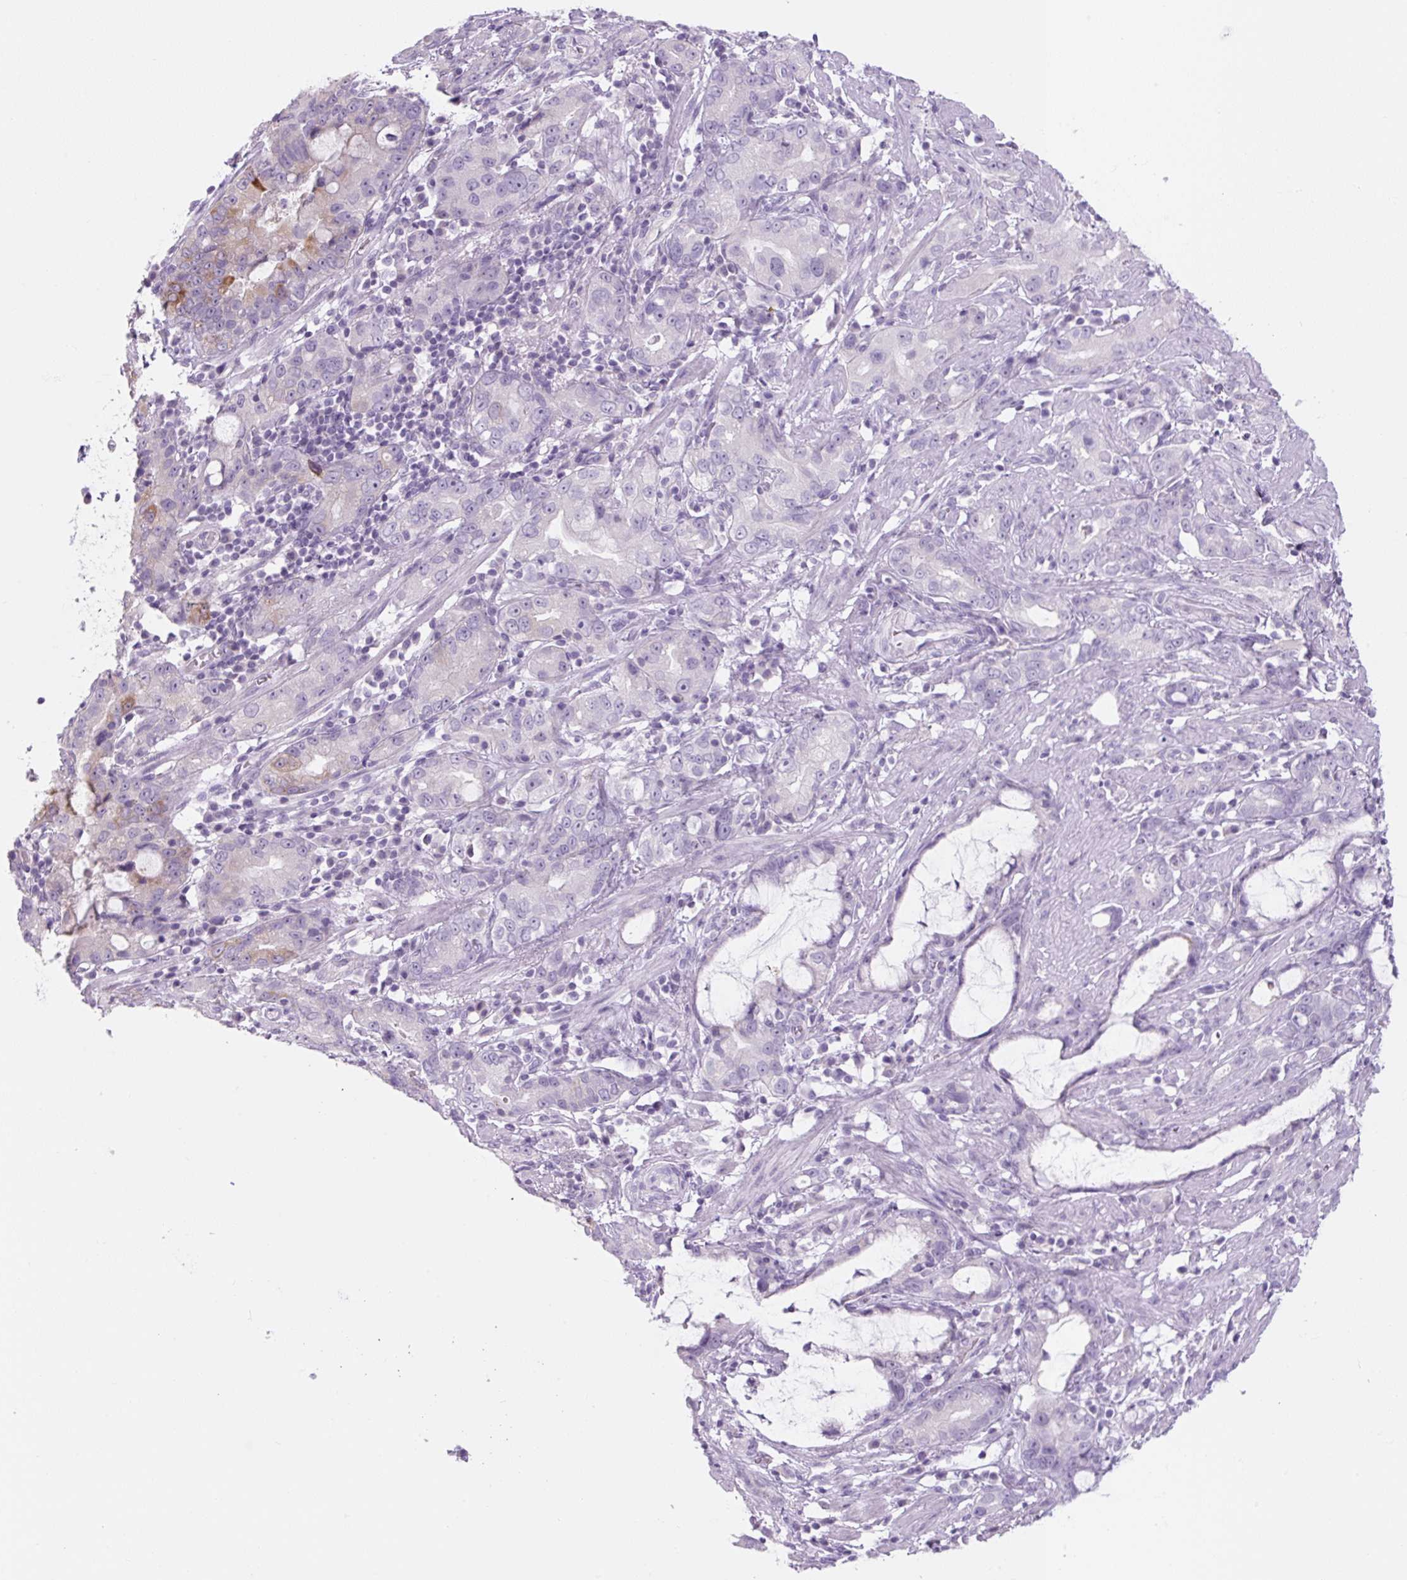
{"staining": {"intensity": "moderate", "quantity": "<25%", "location": "cytoplasmic/membranous"}, "tissue": "stomach cancer", "cell_type": "Tumor cells", "image_type": "cancer", "snomed": [{"axis": "morphology", "description": "Adenocarcinoma, NOS"}, {"axis": "topography", "description": "Stomach"}], "caption": "Stomach cancer was stained to show a protein in brown. There is low levels of moderate cytoplasmic/membranous positivity in about <25% of tumor cells. The protein is shown in brown color, while the nuclei are stained blue.", "gene": "COL9A2", "patient": {"sex": "male", "age": 55}}